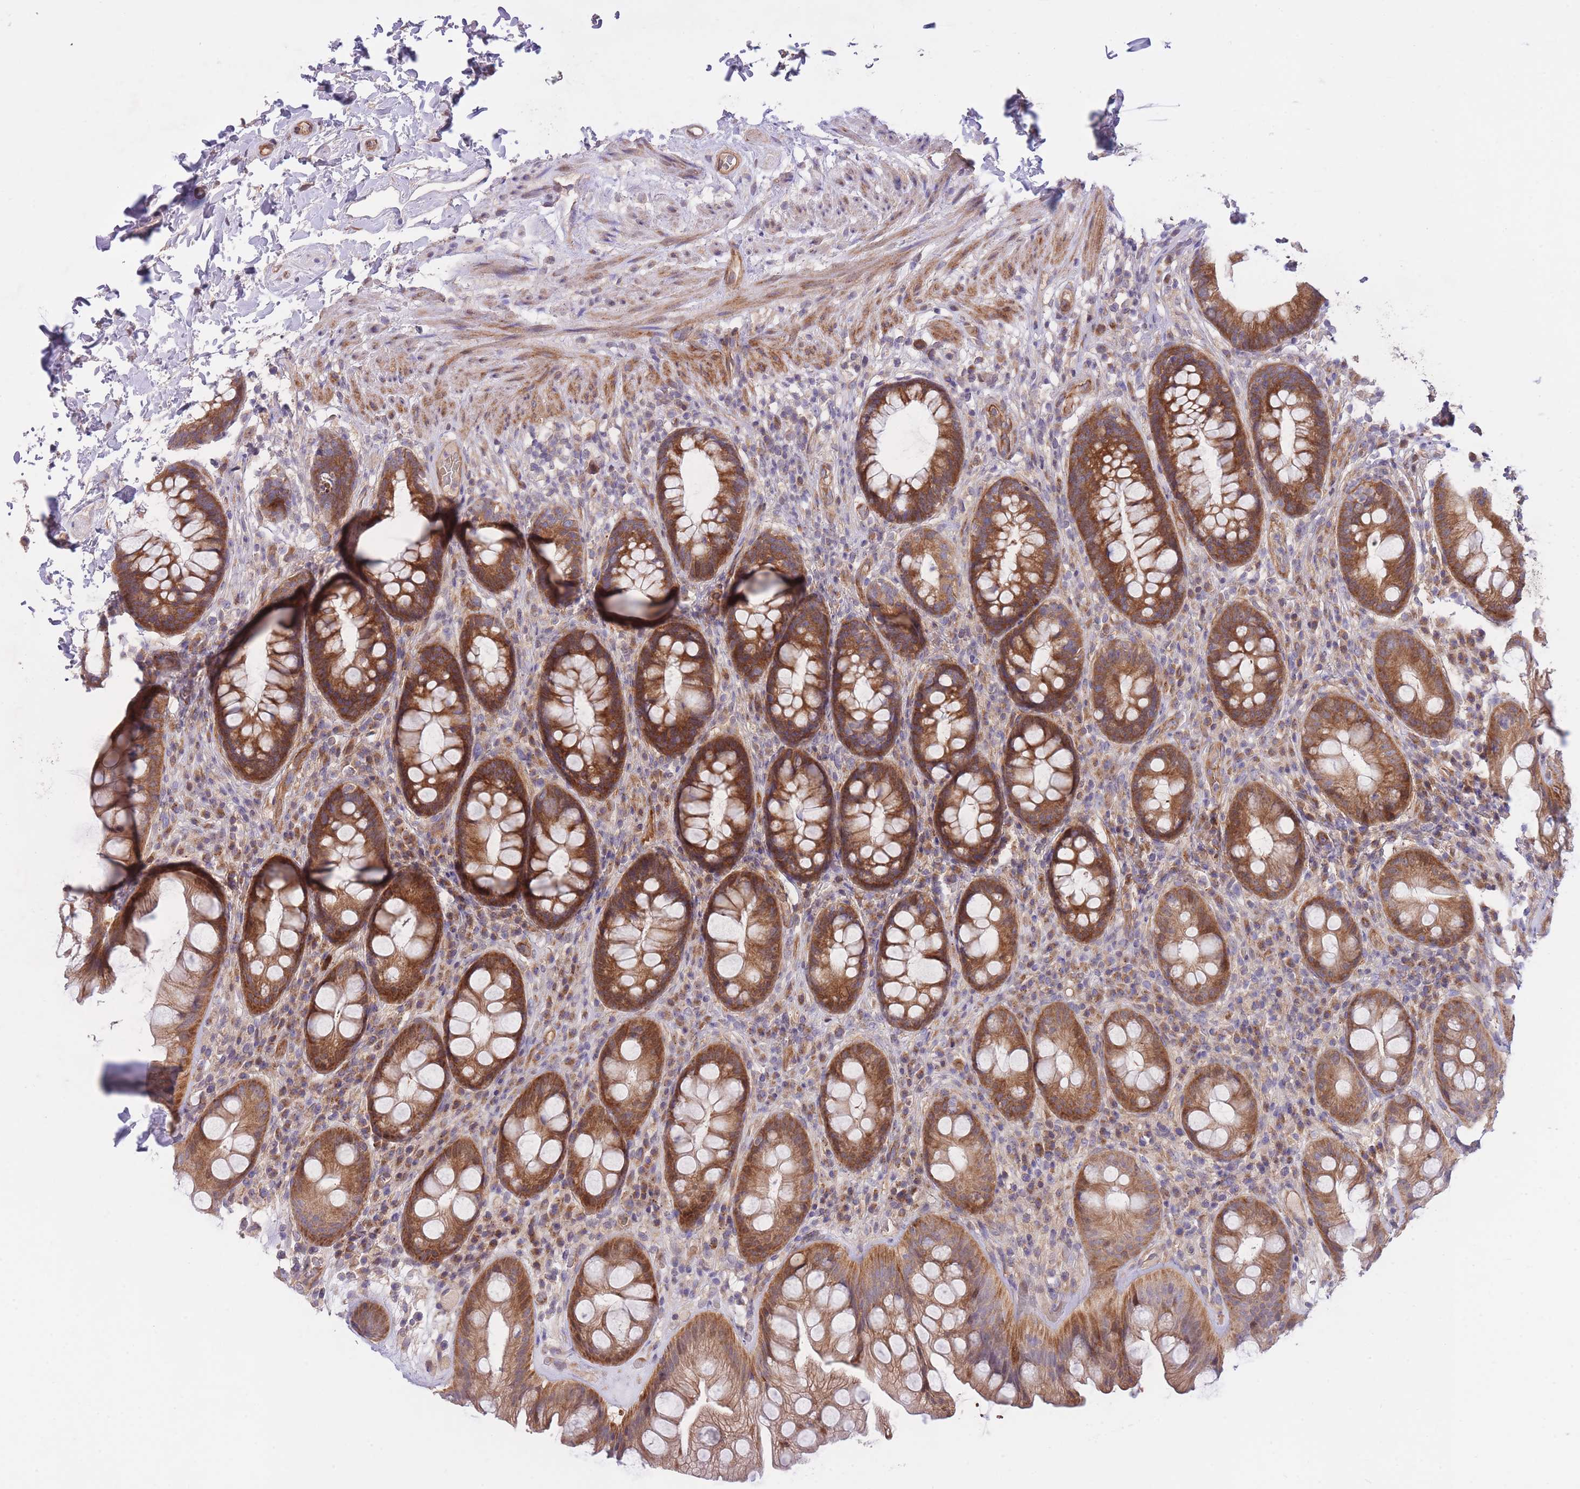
{"staining": {"intensity": "strong", "quantity": ">75%", "location": "cytoplasmic/membranous"}, "tissue": "rectum", "cell_type": "Glandular cells", "image_type": "normal", "snomed": [{"axis": "morphology", "description": "Normal tissue, NOS"}, {"axis": "topography", "description": "Rectum"}], "caption": "This is a micrograph of IHC staining of normal rectum, which shows strong expression in the cytoplasmic/membranous of glandular cells.", "gene": "CHAC1", "patient": {"sex": "male", "age": 74}}